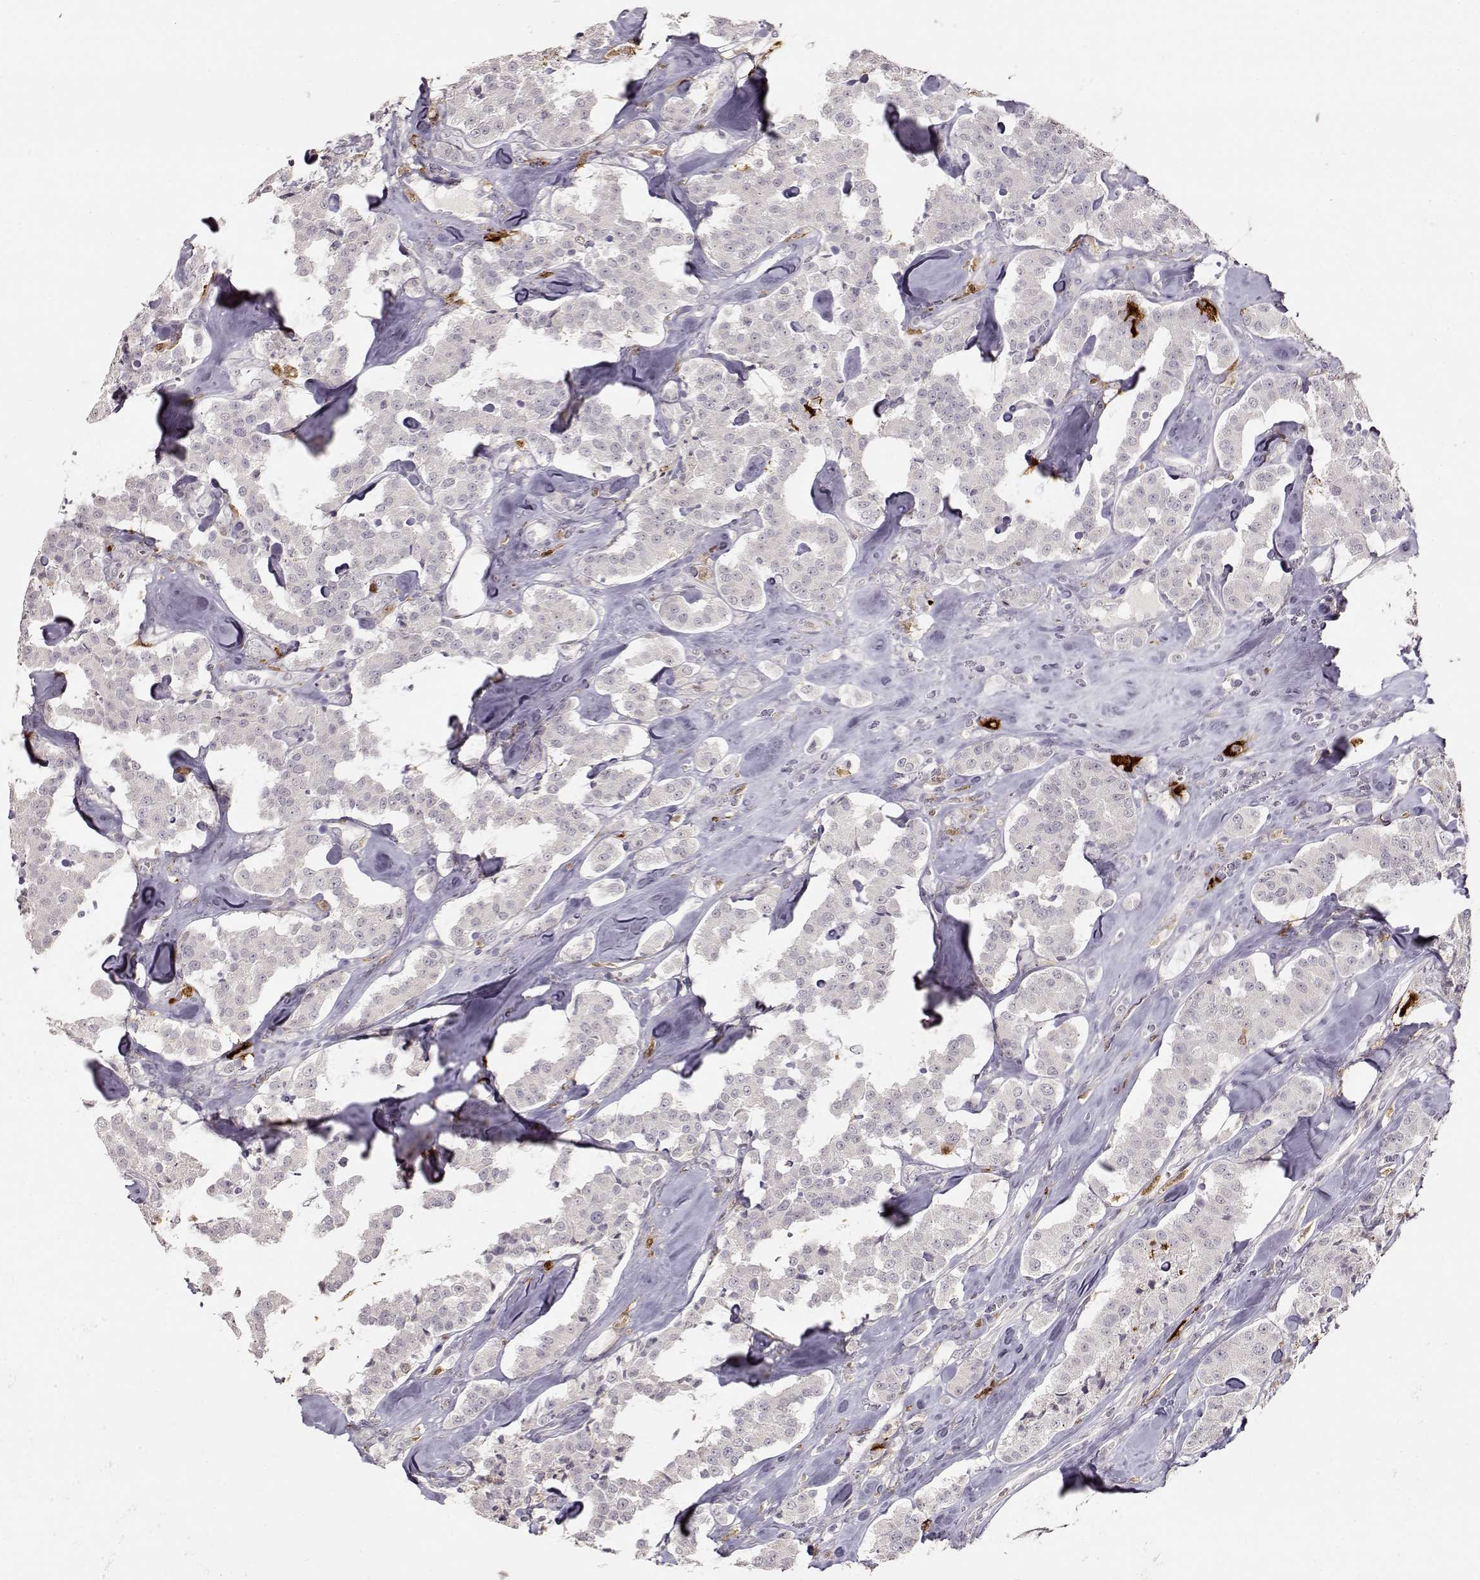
{"staining": {"intensity": "negative", "quantity": "none", "location": "none"}, "tissue": "carcinoid", "cell_type": "Tumor cells", "image_type": "cancer", "snomed": [{"axis": "morphology", "description": "Carcinoid, malignant, NOS"}, {"axis": "topography", "description": "Pancreas"}], "caption": "There is no significant positivity in tumor cells of malignant carcinoid. (Stains: DAB (3,3'-diaminobenzidine) immunohistochemistry with hematoxylin counter stain, Microscopy: brightfield microscopy at high magnification).", "gene": "S100B", "patient": {"sex": "male", "age": 41}}